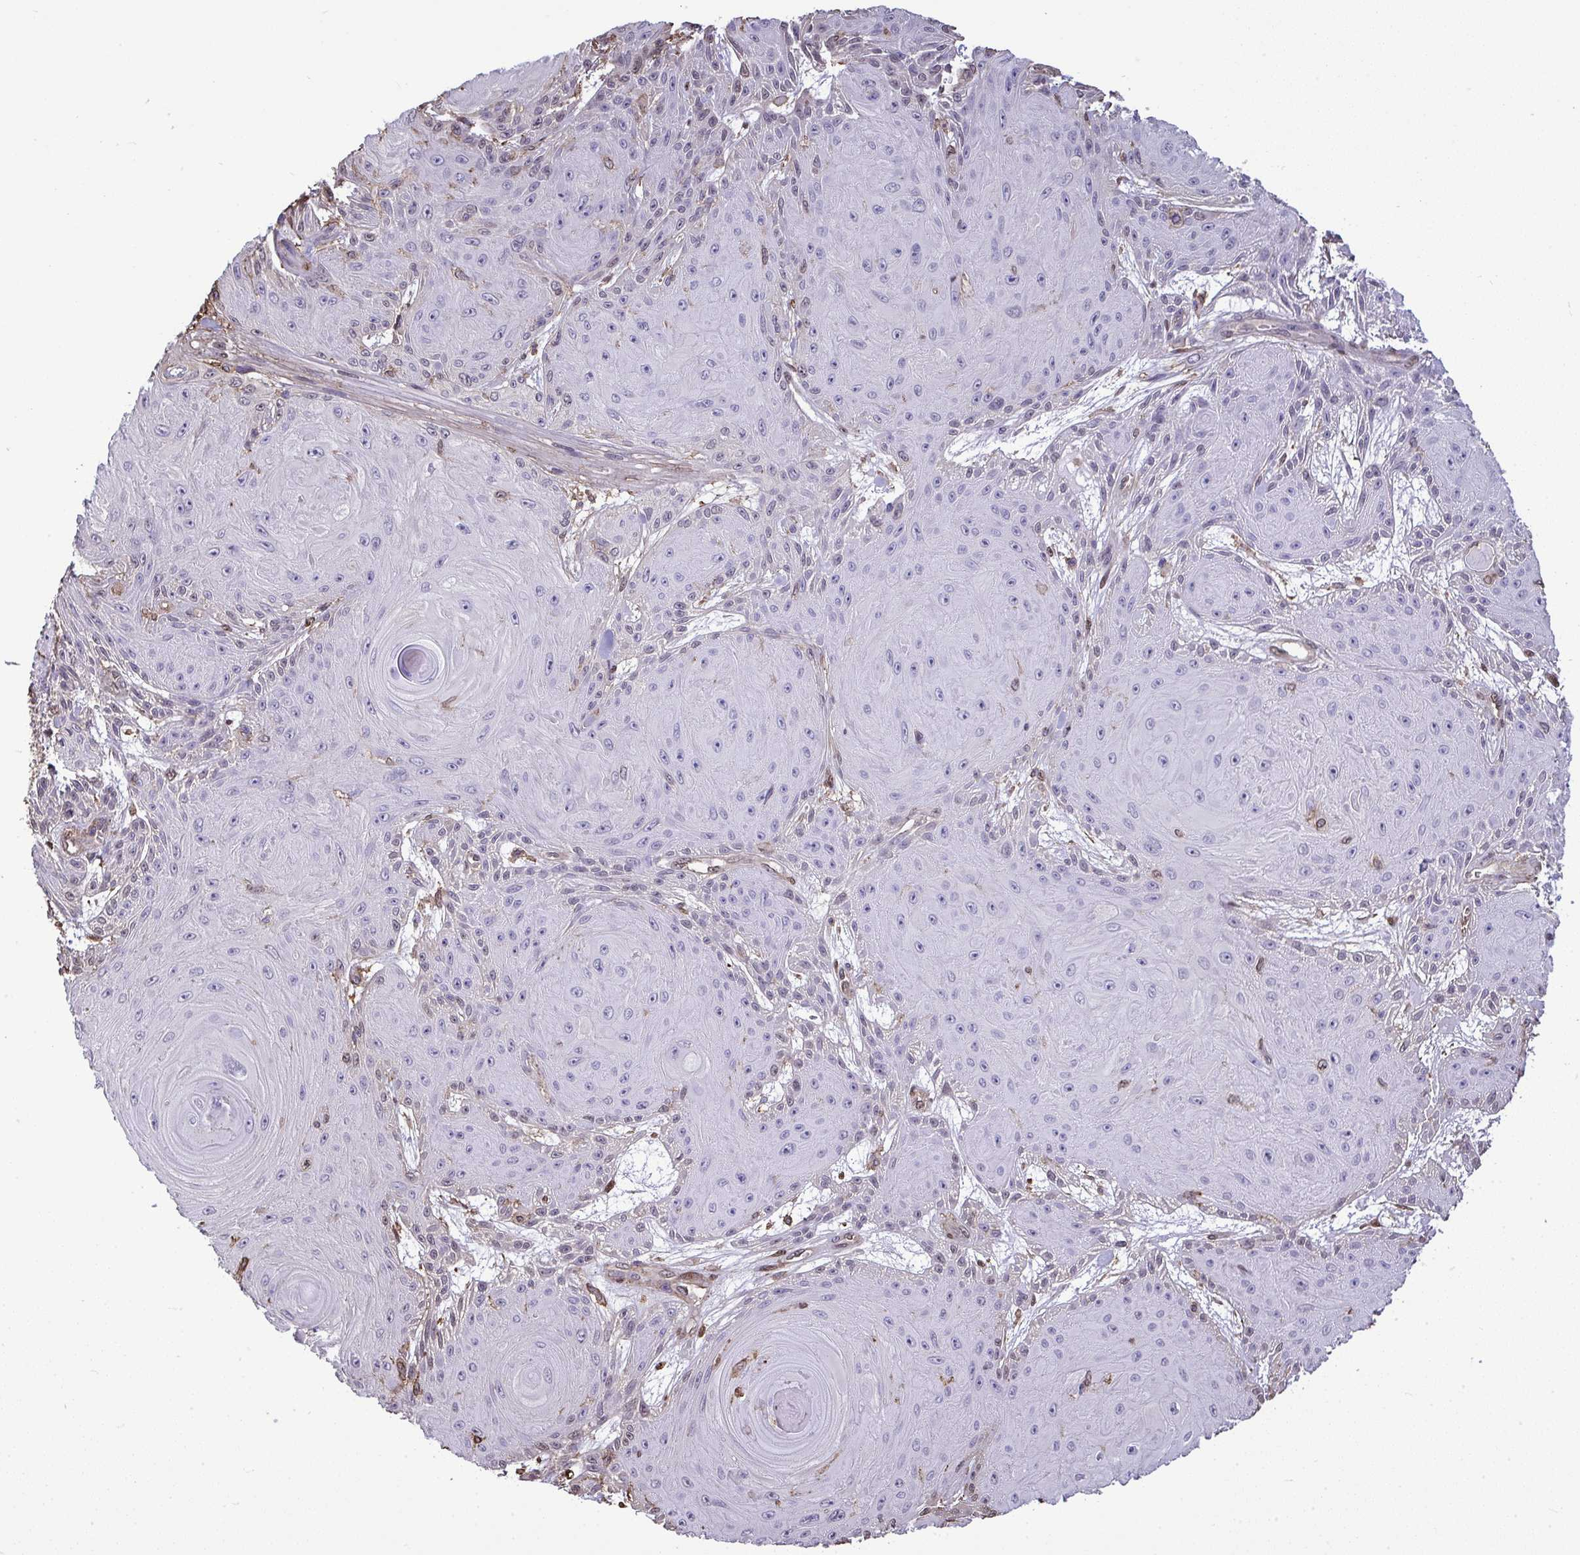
{"staining": {"intensity": "negative", "quantity": "none", "location": "none"}, "tissue": "skin cancer", "cell_type": "Tumor cells", "image_type": "cancer", "snomed": [{"axis": "morphology", "description": "Squamous cell carcinoma, NOS"}, {"axis": "topography", "description": "Skin"}], "caption": "There is no significant expression in tumor cells of skin cancer. The staining is performed using DAB (3,3'-diaminobenzidine) brown chromogen with nuclei counter-stained in using hematoxylin.", "gene": "ANXA5", "patient": {"sex": "male", "age": 88}}